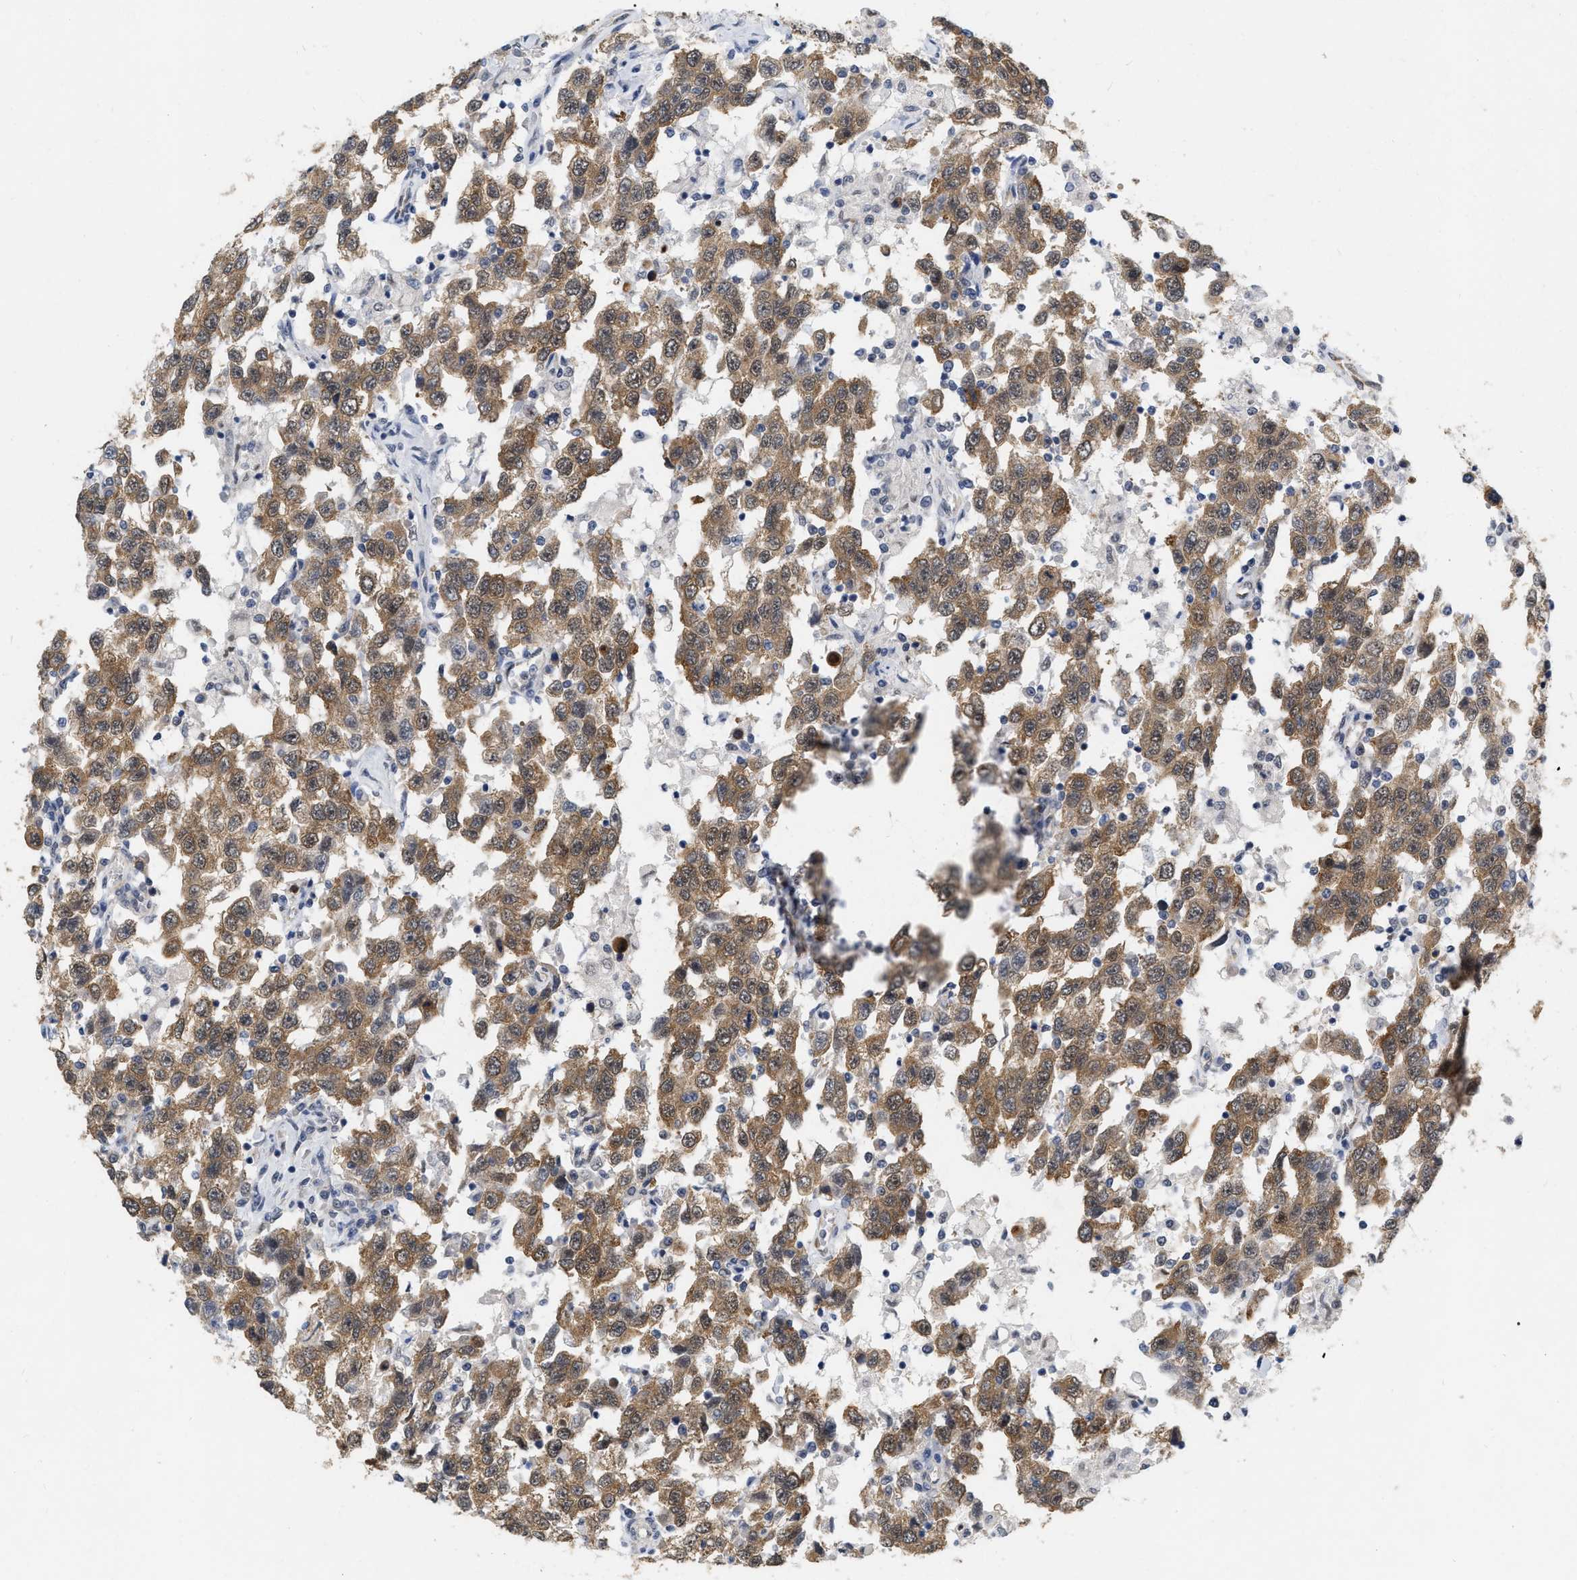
{"staining": {"intensity": "moderate", "quantity": ">75%", "location": "cytoplasmic/membranous"}, "tissue": "testis cancer", "cell_type": "Tumor cells", "image_type": "cancer", "snomed": [{"axis": "morphology", "description": "Seminoma, NOS"}, {"axis": "topography", "description": "Testis"}], "caption": "Human testis seminoma stained for a protein (brown) shows moderate cytoplasmic/membranous positive staining in about >75% of tumor cells.", "gene": "RUVBL1", "patient": {"sex": "male", "age": 41}}